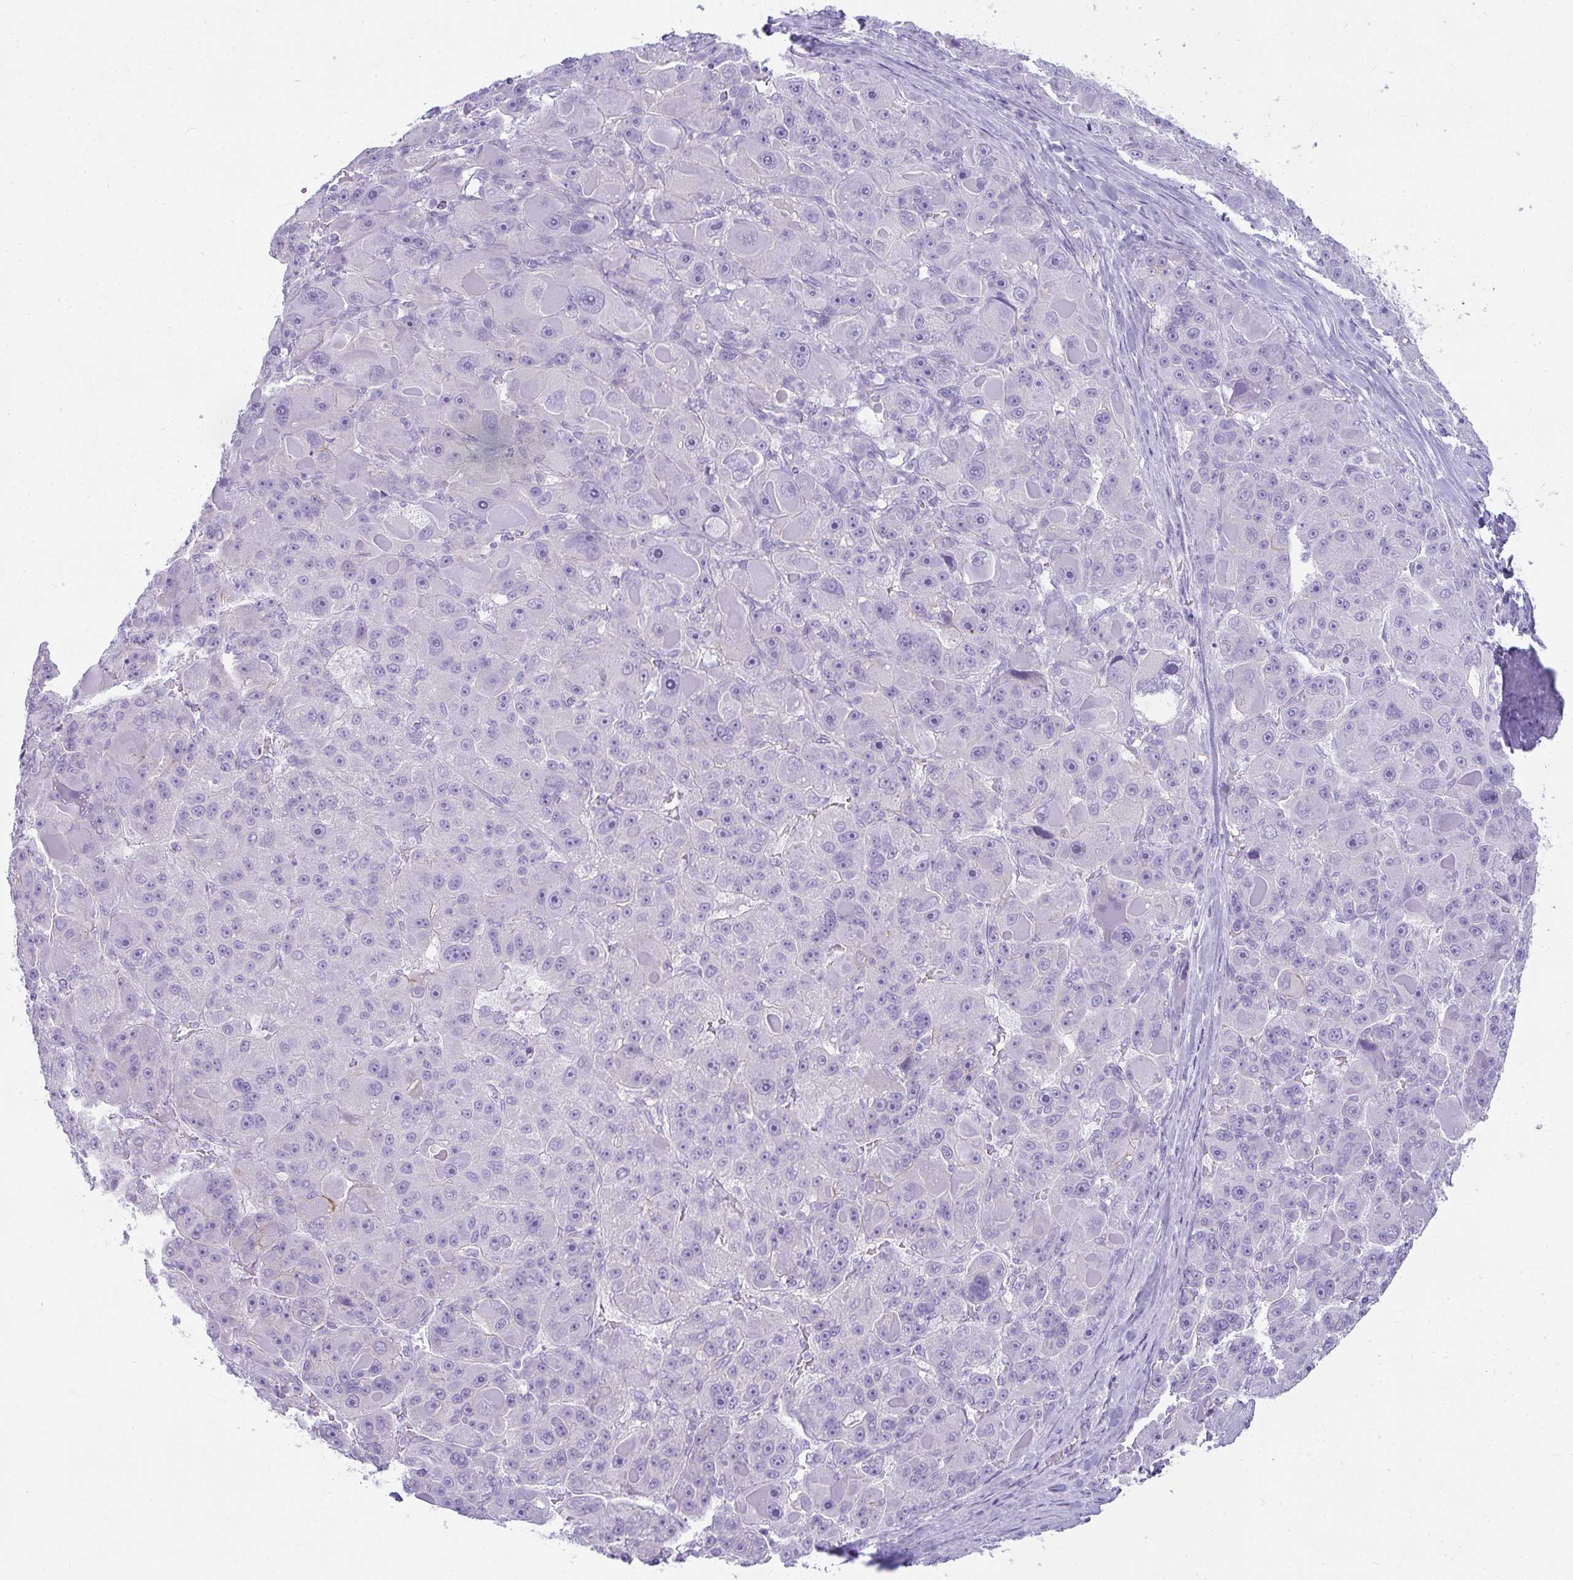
{"staining": {"intensity": "negative", "quantity": "none", "location": "none"}, "tissue": "liver cancer", "cell_type": "Tumor cells", "image_type": "cancer", "snomed": [{"axis": "morphology", "description": "Carcinoma, Hepatocellular, NOS"}, {"axis": "topography", "description": "Liver"}], "caption": "This image is of liver hepatocellular carcinoma stained with IHC to label a protein in brown with the nuclei are counter-stained blue. There is no expression in tumor cells.", "gene": "RASL10A", "patient": {"sex": "male", "age": 76}}